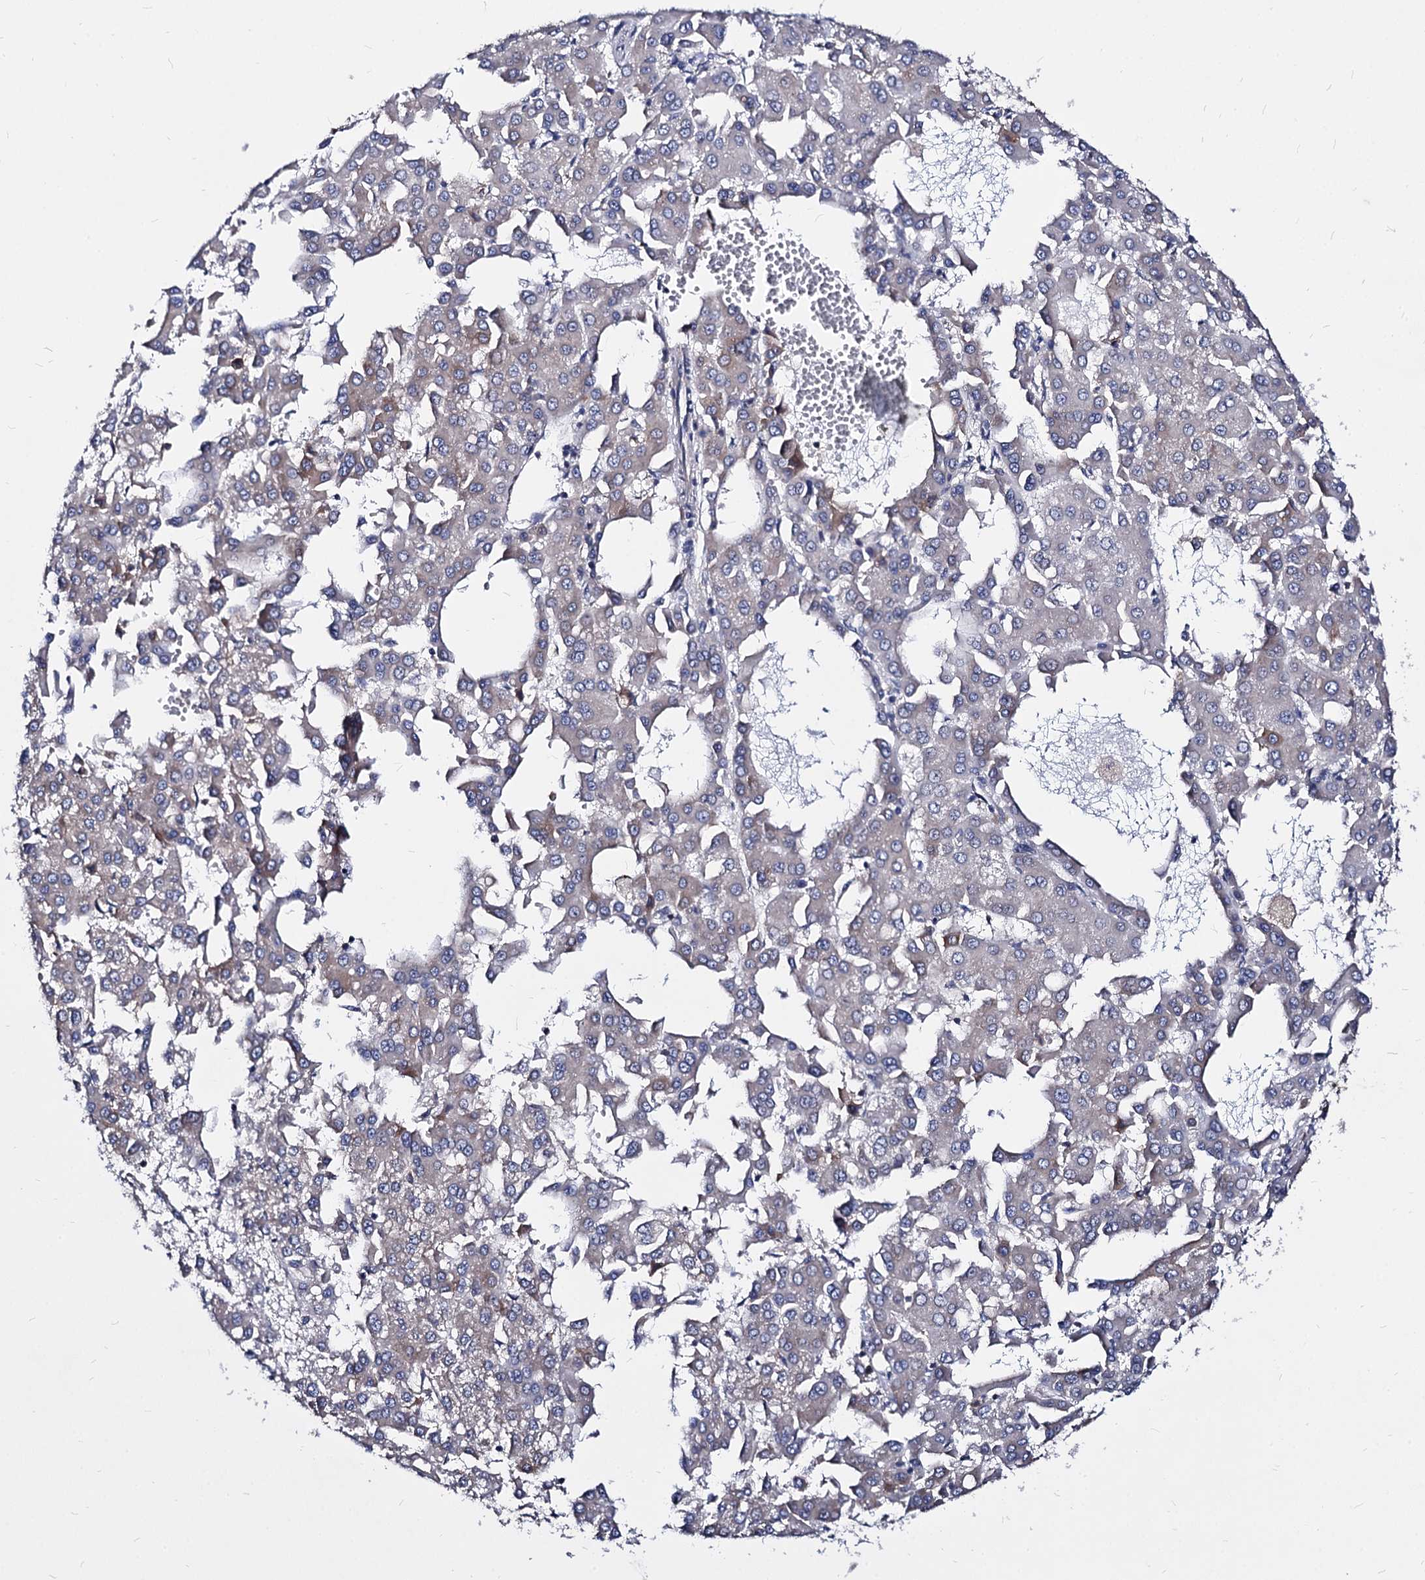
{"staining": {"intensity": "negative", "quantity": "none", "location": "none"}, "tissue": "liver cancer", "cell_type": "Tumor cells", "image_type": "cancer", "snomed": [{"axis": "morphology", "description": "Carcinoma, Hepatocellular, NOS"}, {"axis": "topography", "description": "Liver"}], "caption": "Immunohistochemistry micrograph of neoplastic tissue: hepatocellular carcinoma (liver) stained with DAB (3,3'-diaminobenzidine) displays no significant protein staining in tumor cells.", "gene": "NME1", "patient": {"sex": "male", "age": 47}}